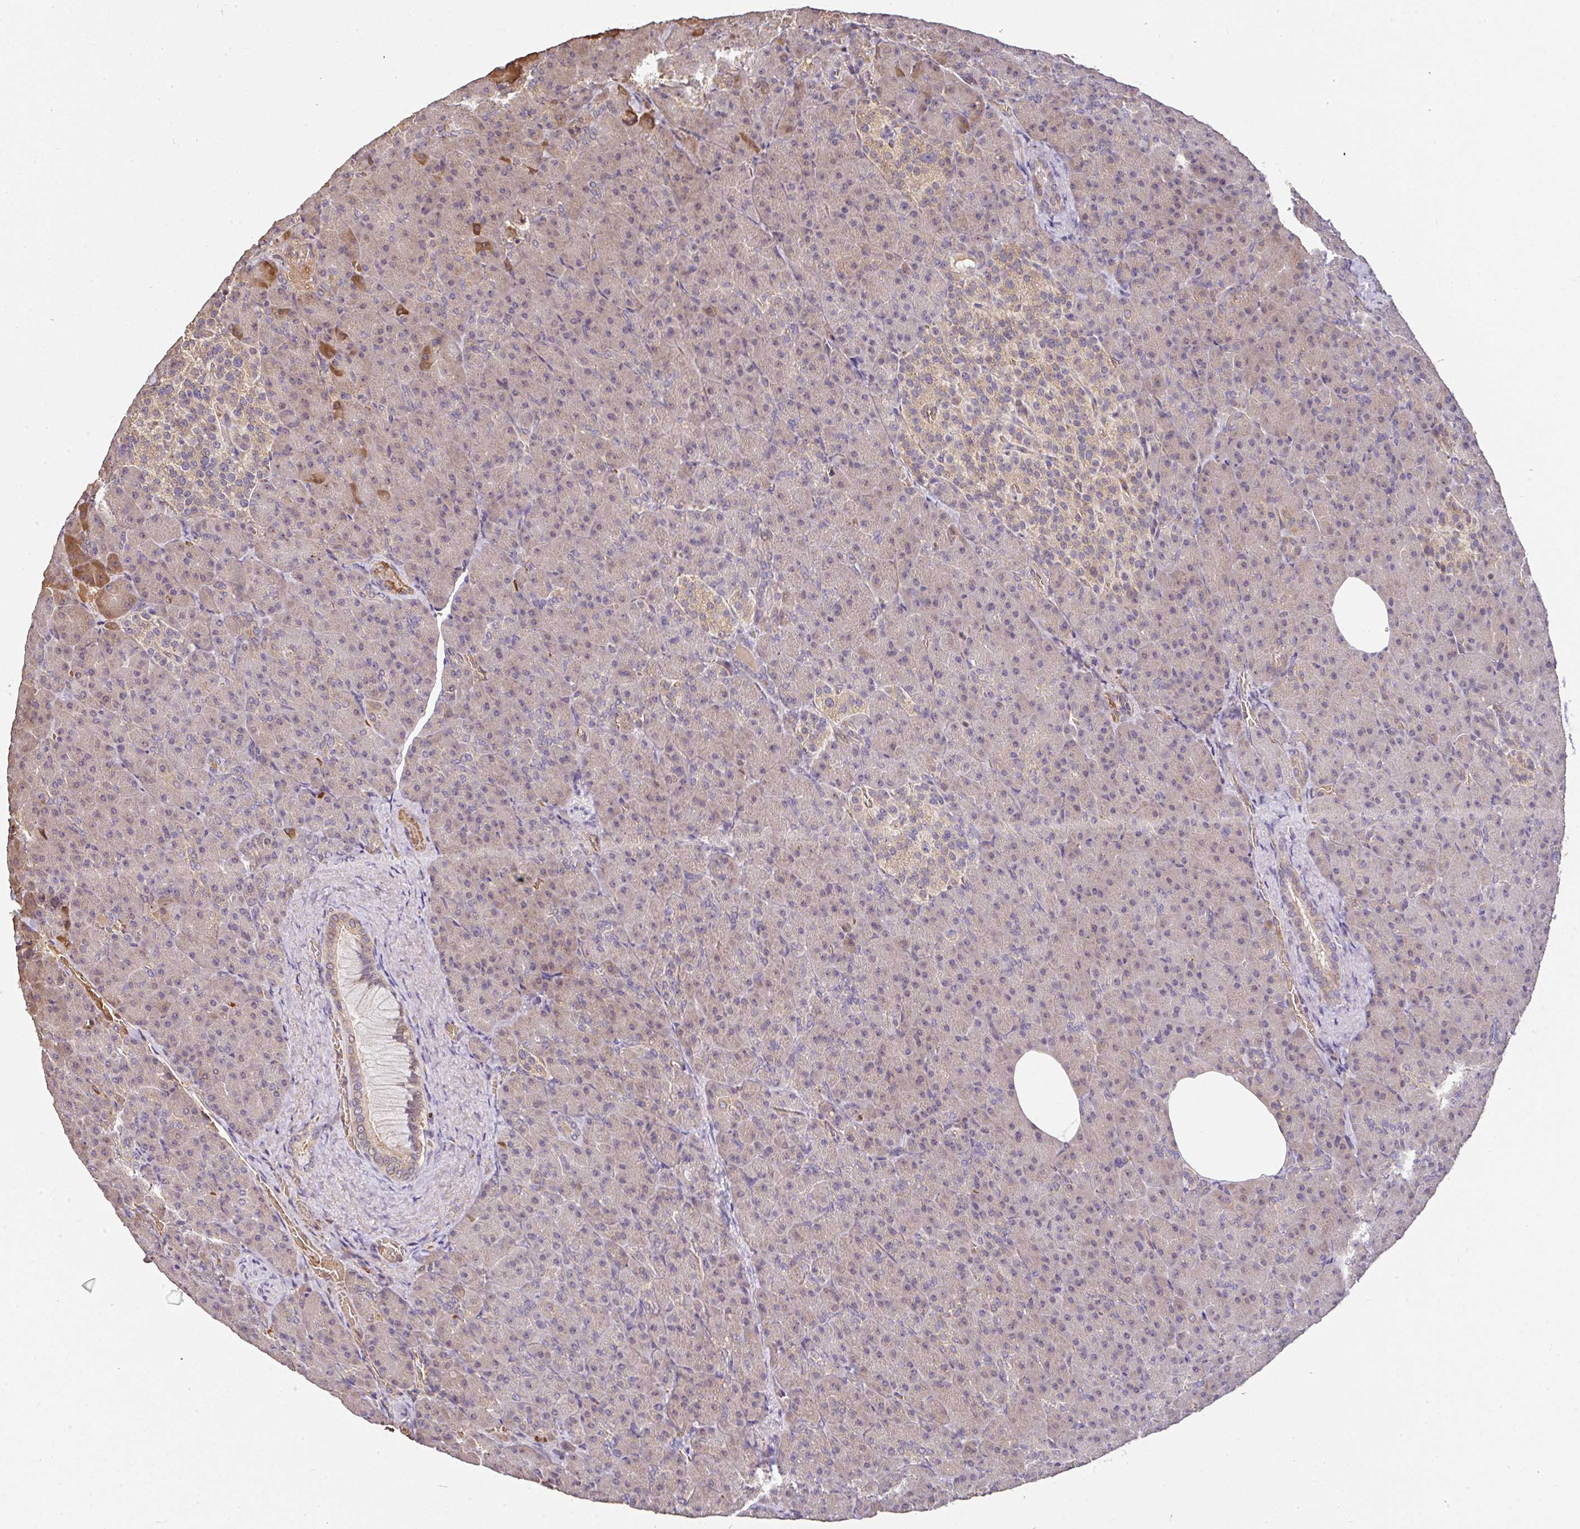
{"staining": {"intensity": "weak", "quantity": "25%-75%", "location": "cytoplasmic/membranous"}, "tissue": "pancreas", "cell_type": "Exocrine glandular cells", "image_type": "normal", "snomed": [{"axis": "morphology", "description": "Normal tissue, NOS"}, {"axis": "topography", "description": "Pancreas"}], "caption": "About 25%-75% of exocrine glandular cells in unremarkable pancreas exhibit weak cytoplasmic/membranous protein staining as visualized by brown immunohistochemical staining.", "gene": "C1QTNF9B", "patient": {"sex": "female", "age": 74}}